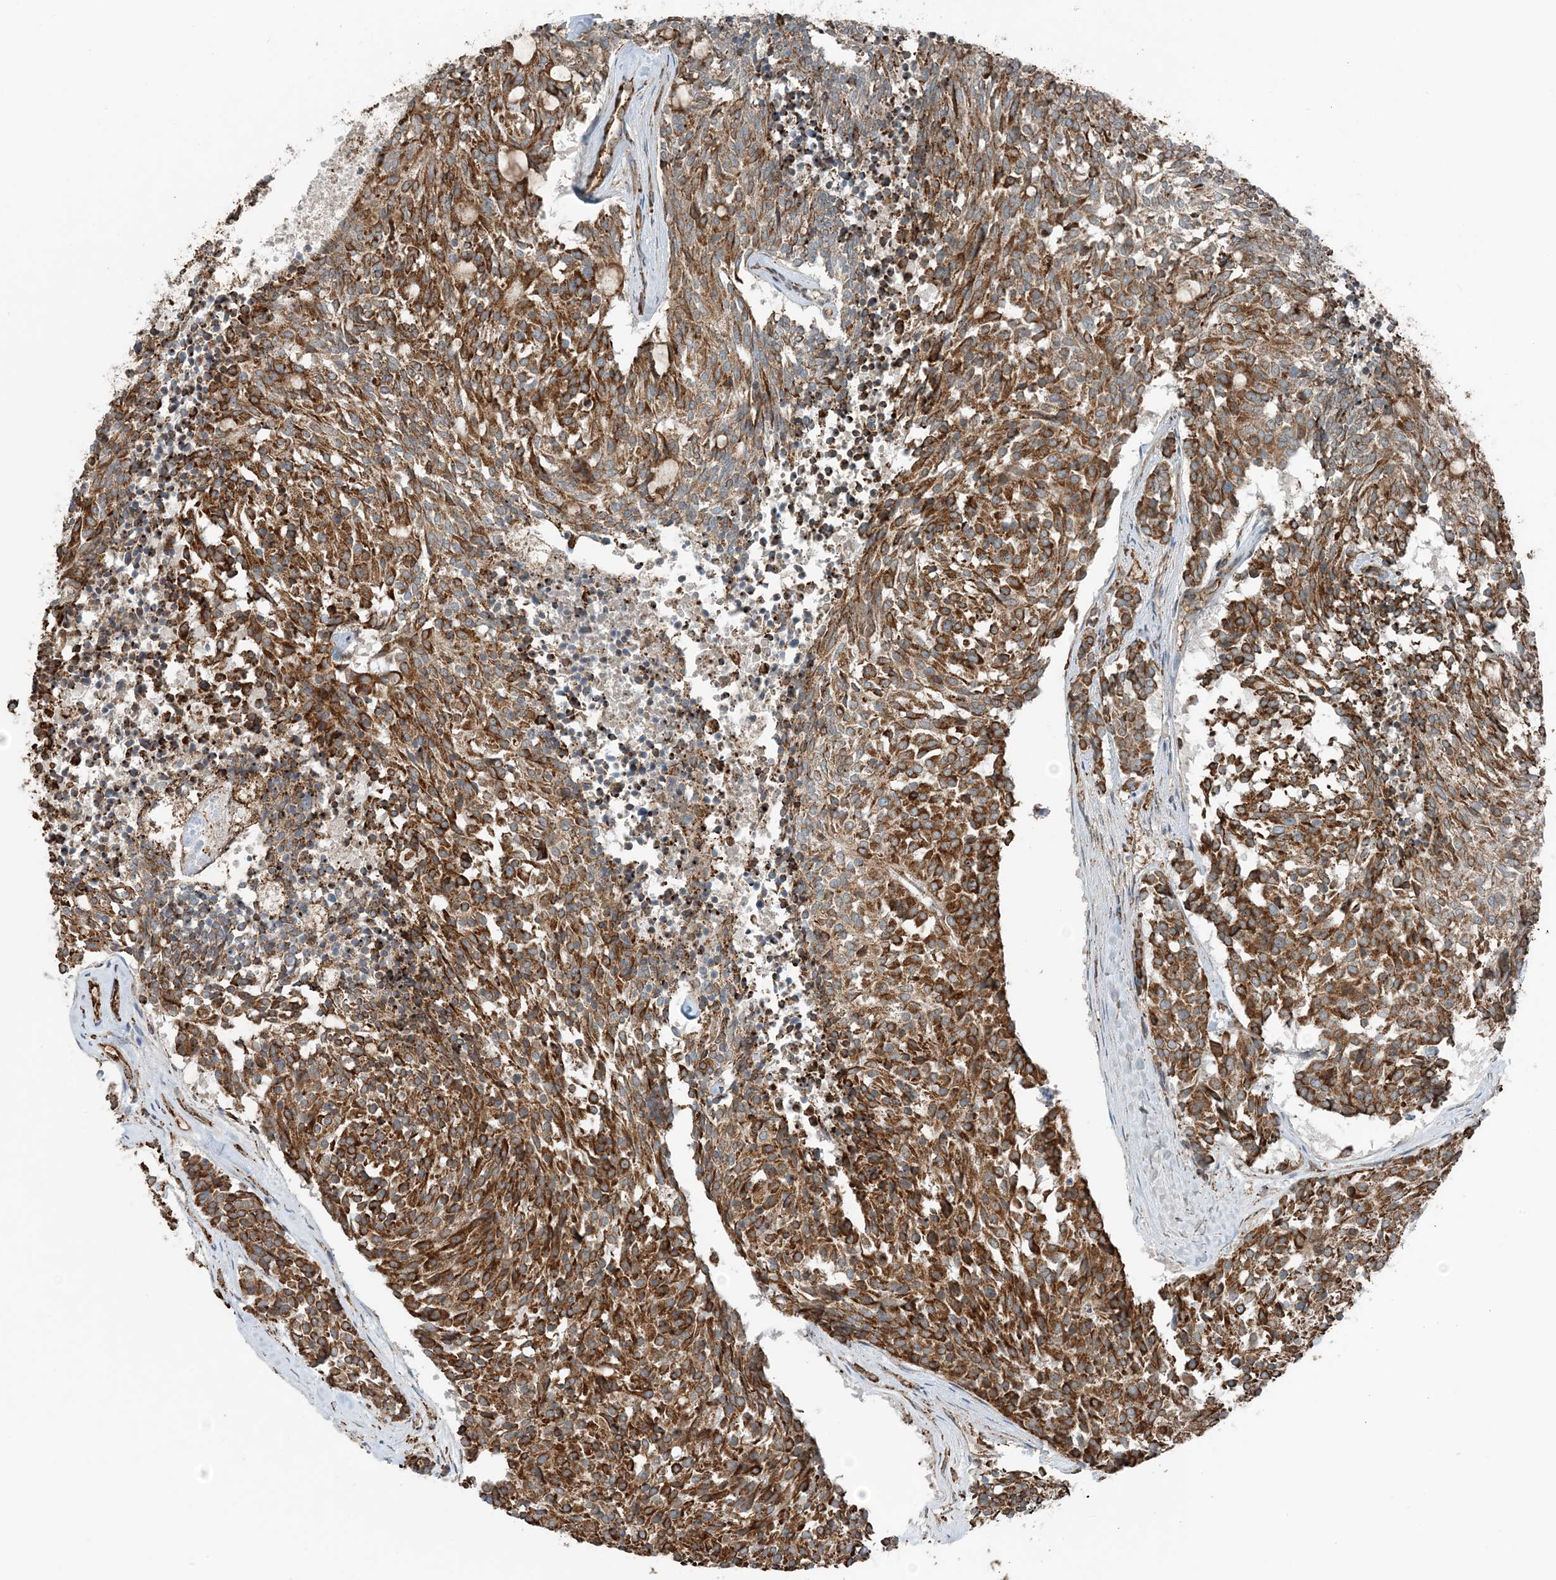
{"staining": {"intensity": "strong", "quantity": "25%-75%", "location": "cytoplasmic/membranous"}, "tissue": "carcinoid", "cell_type": "Tumor cells", "image_type": "cancer", "snomed": [{"axis": "morphology", "description": "Carcinoid, malignant, NOS"}, {"axis": "topography", "description": "Pancreas"}], "caption": "Carcinoid tissue exhibits strong cytoplasmic/membranous expression in about 25%-75% of tumor cells, visualized by immunohistochemistry. (brown staining indicates protein expression, while blue staining denotes nuclei).", "gene": "CERKL", "patient": {"sex": "female", "age": 54}}